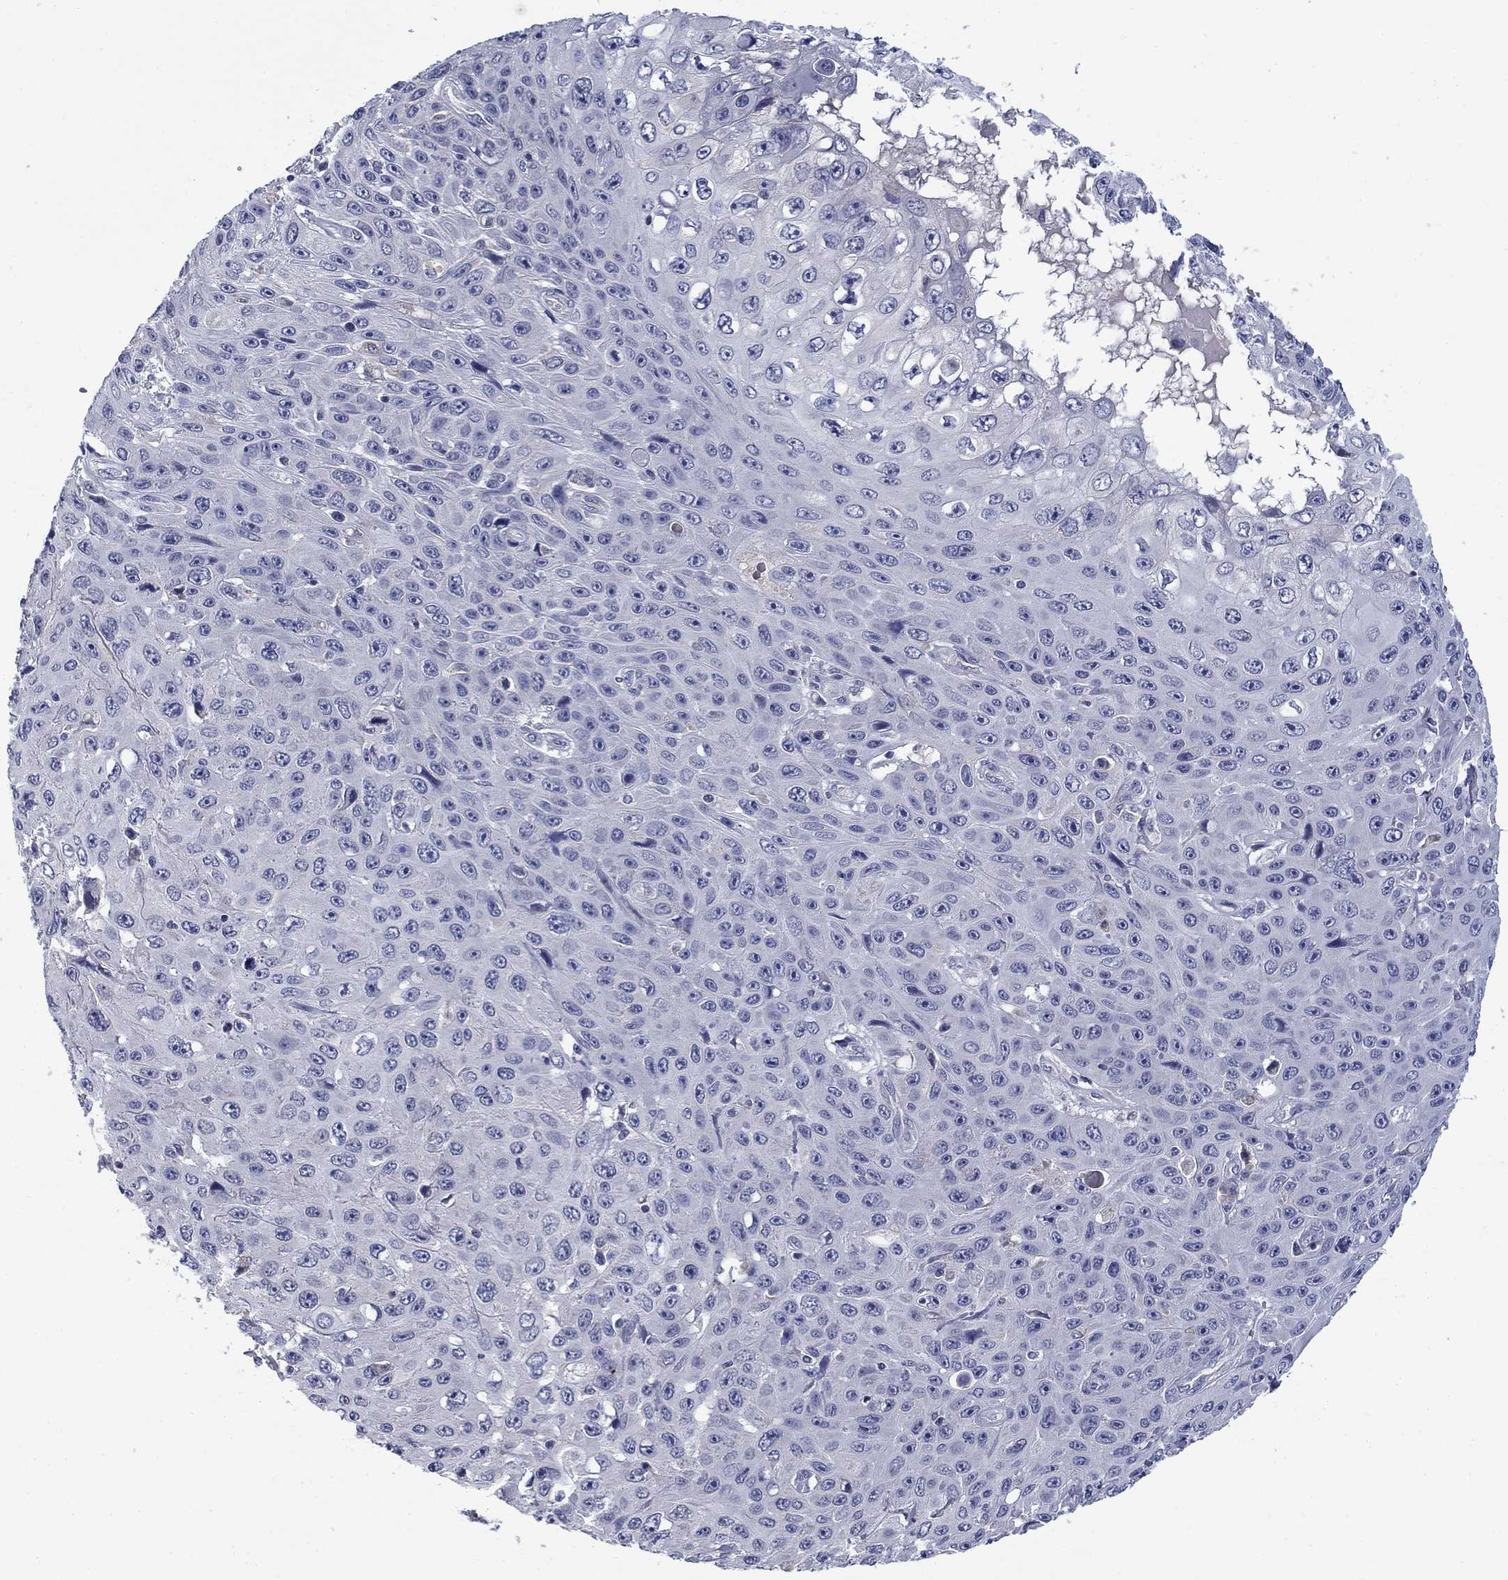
{"staining": {"intensity": "negative", "quantity": "none", "location": "none"}, "tissue": "skin cancer", "cell_type": "Tumor cells", "image_type": "cancer", "snomed": [{"axis": "morphology", "description": "Squamous cell carcinoma, NOS"}, {"axis": "topography", "description": "Skin"}], "caption": "The immunohistochemistry photomicrograph has no significant expression in tumor cells of skin cancer (squamous cell carcinoma) tissue.", "gene": "FRK", "patient": {"sex": "male", "age": 82}}